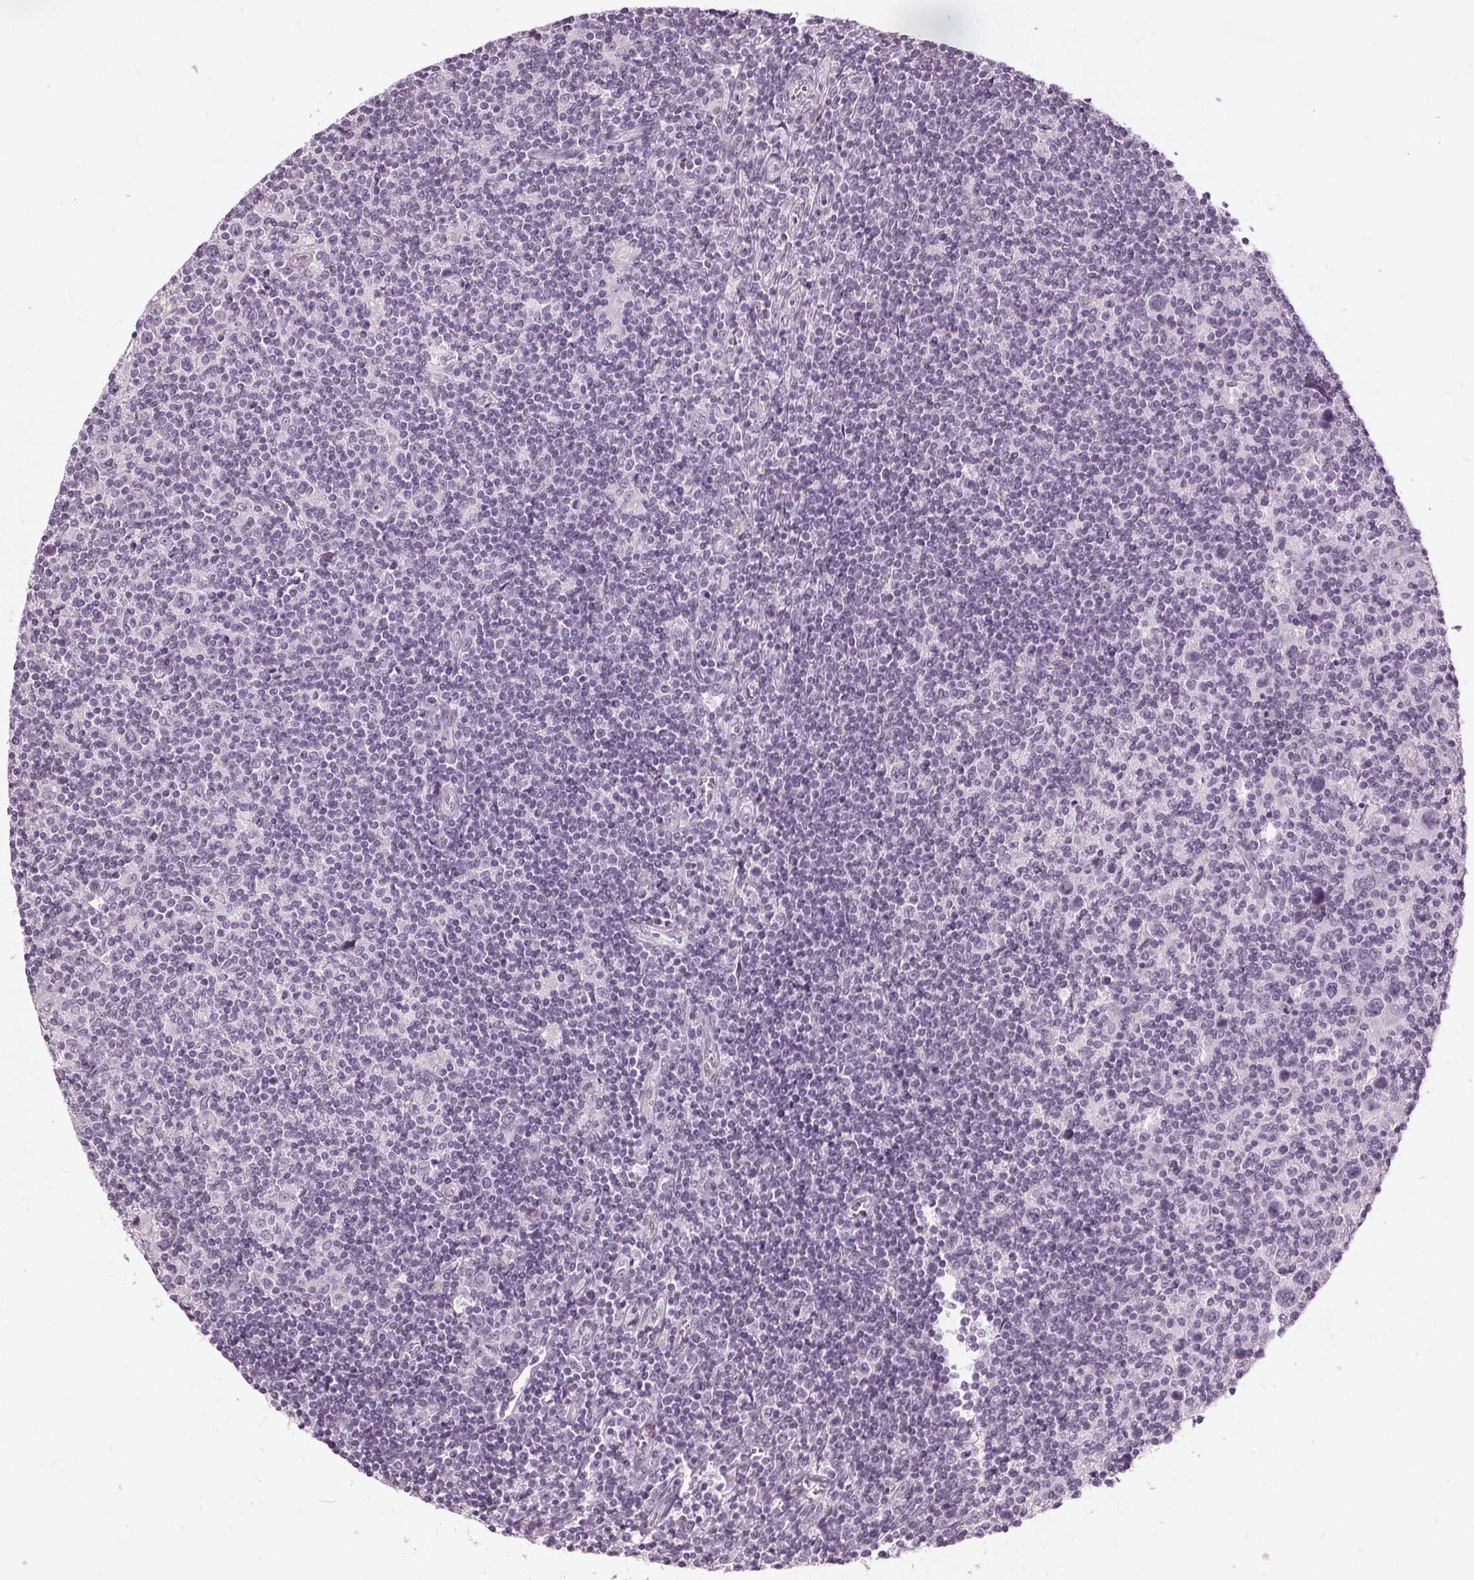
{"staining": {"intensity": "negative", "quantity": "none", "location": "none"}, "tissue": "lymphoma", "cell_type": "Tumor cells", "image_type": "cancer", "snomed": [{"axis": "morphology", "description": "Hodgkin's disease, NOS"}, {"axis": "topography", "description": "Lymph node"}], "caption": "Tumor cells are negative for brown protein staining in Hodgkin's disease. Brightfield microscopy of immunohistochemistry (IHC) stained with DAB (3,3'-diaminobenzidine) (brown) and hematoxylin (blue), captured at high magnification.", "gene": "SFTPD", "patient": {"sex": "male", "age": 40}}